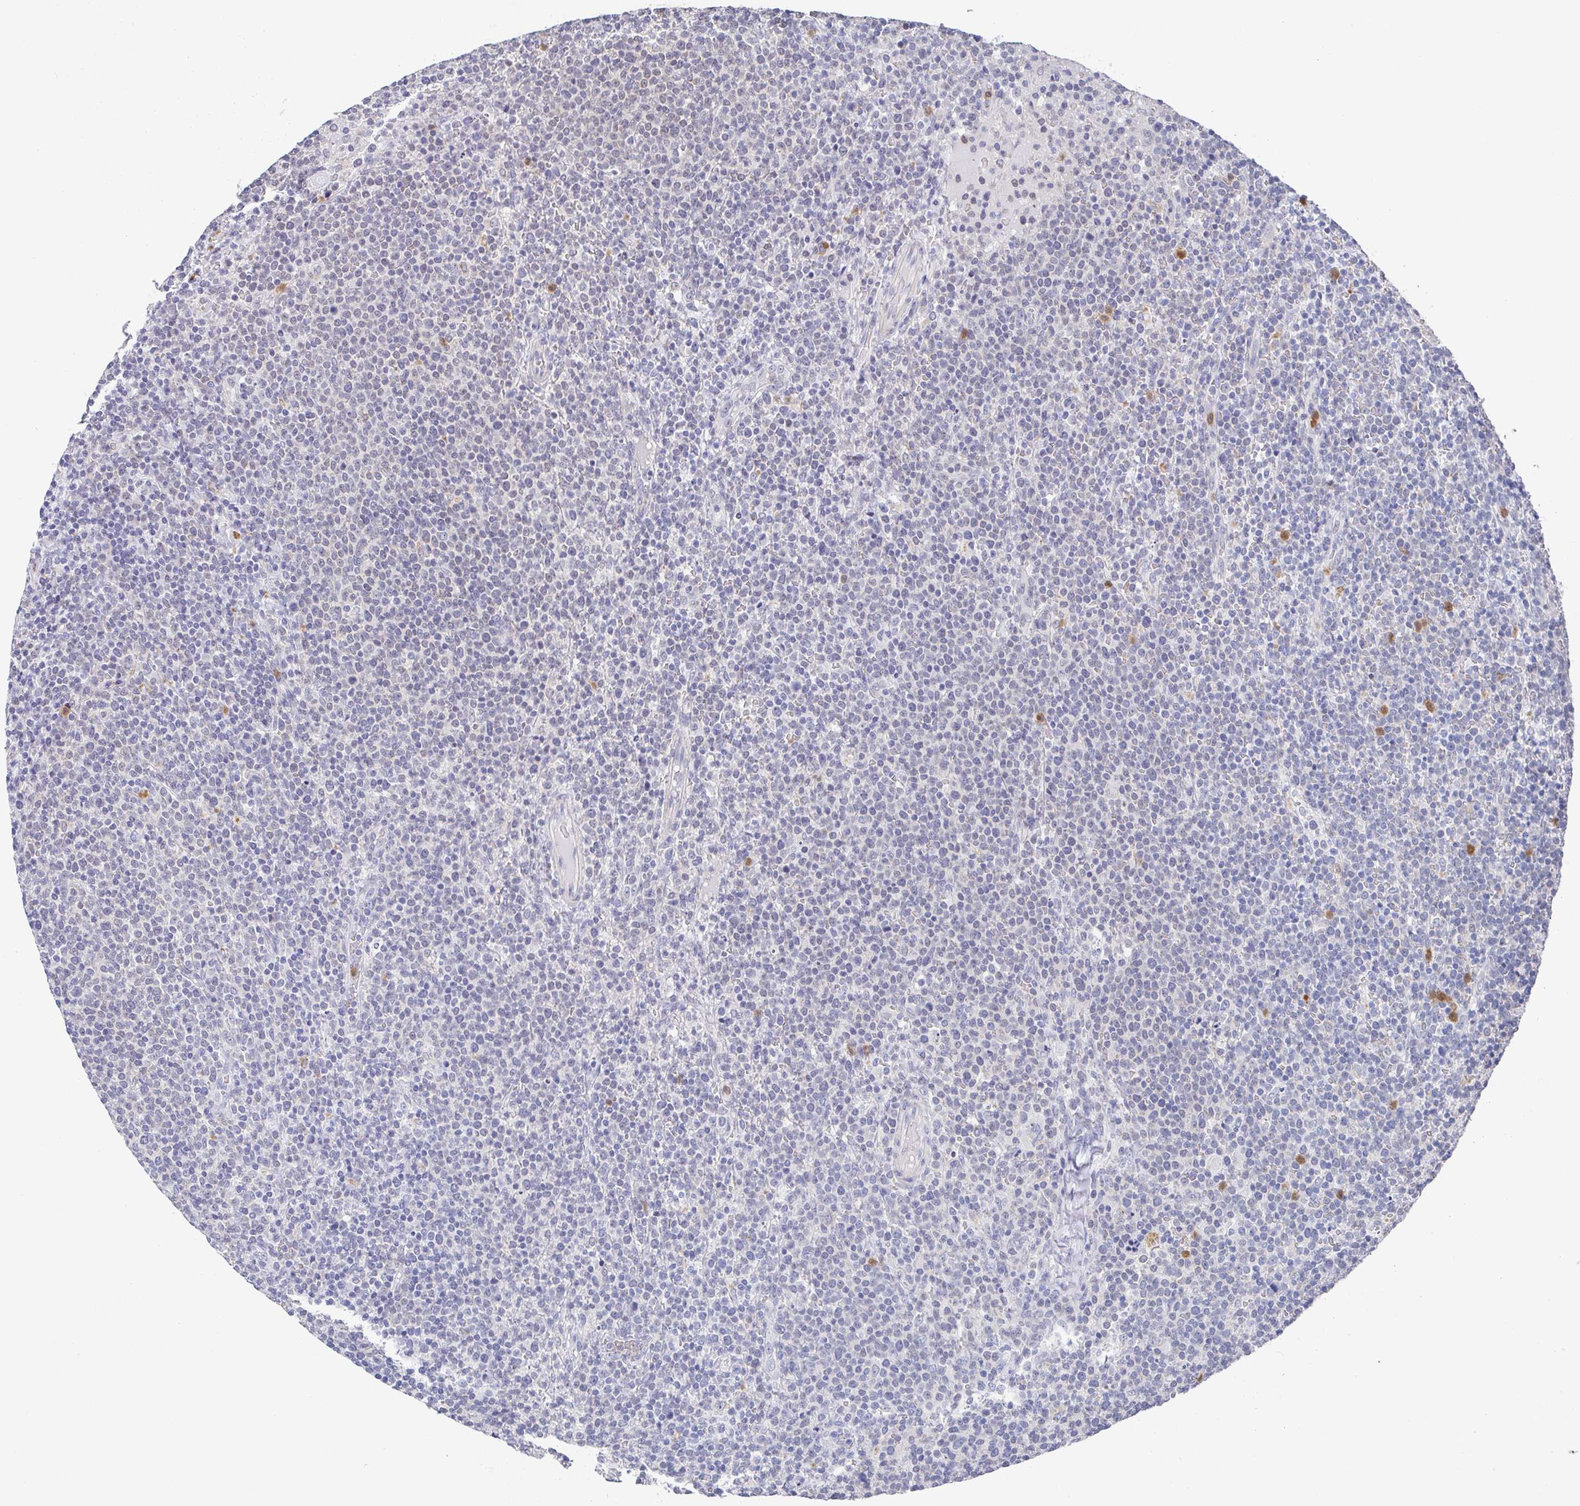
{"staining": {"intensity": "negative", "quantity": "none", "location": "none"}, "tissue": "lymphoma", "cell_type": "Tumor cells", "image_type": "cancer", "snomed": [{"axis": "morphology", "description": "Malignant lymphoma, non-Hodgkin's type, High grade"}, {"axis": "topography", "description": "Lymph node"}], "caption": "Micrograph shows no significant protein positivity in tumor cells of high-grade malignant lymphoma, non-Hodgkin's type. Brightfield microscopy of IHC stained with DAB (brown) and hematoxylin (blue), captured at high magnification.", "gene": "NCF1", "patient": {"sex": "male", "age": 61}}